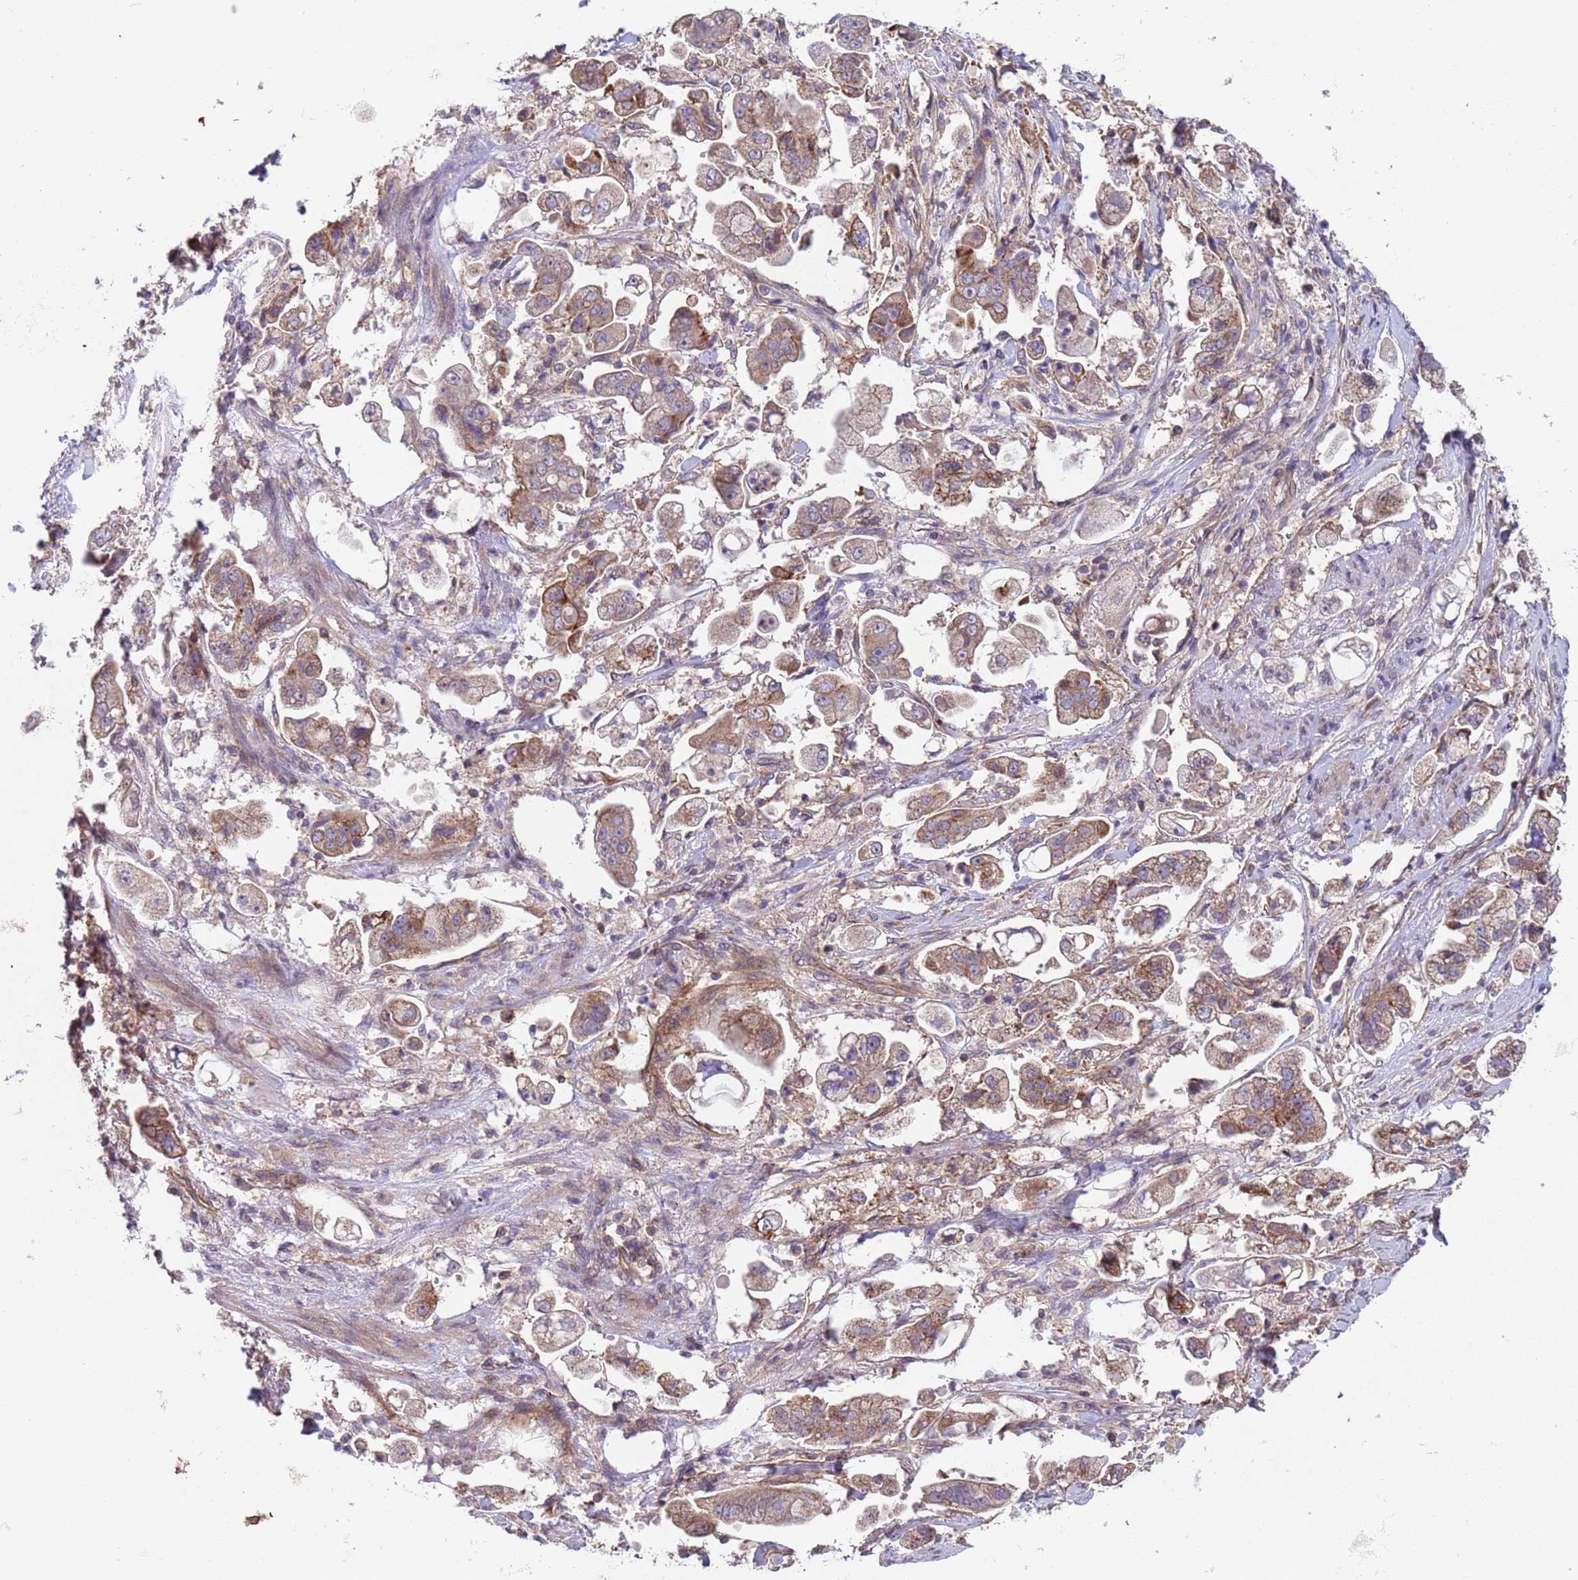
{"staining": {"intensity": "moderate", "quantity": ">75%", "location": "cytoplasmic/membranous"}, "tissue": "stomach cancer", "cell_type": "Tumor cells", "image_type": "cancer", "snomed": [{"axis": "morphology", "description": "Adenocarcinoma, NOS"}, {"axis": "topography", "description": "Stomach"}], "caption": "Tumor cells demonstrate medium levels of moderate cytoplasmic/membranous expression in approximately >75% of cells in stomach adenocarcinoma.", "gene": "ACAD8", "patient": {"sex": "male", "age": 62}}